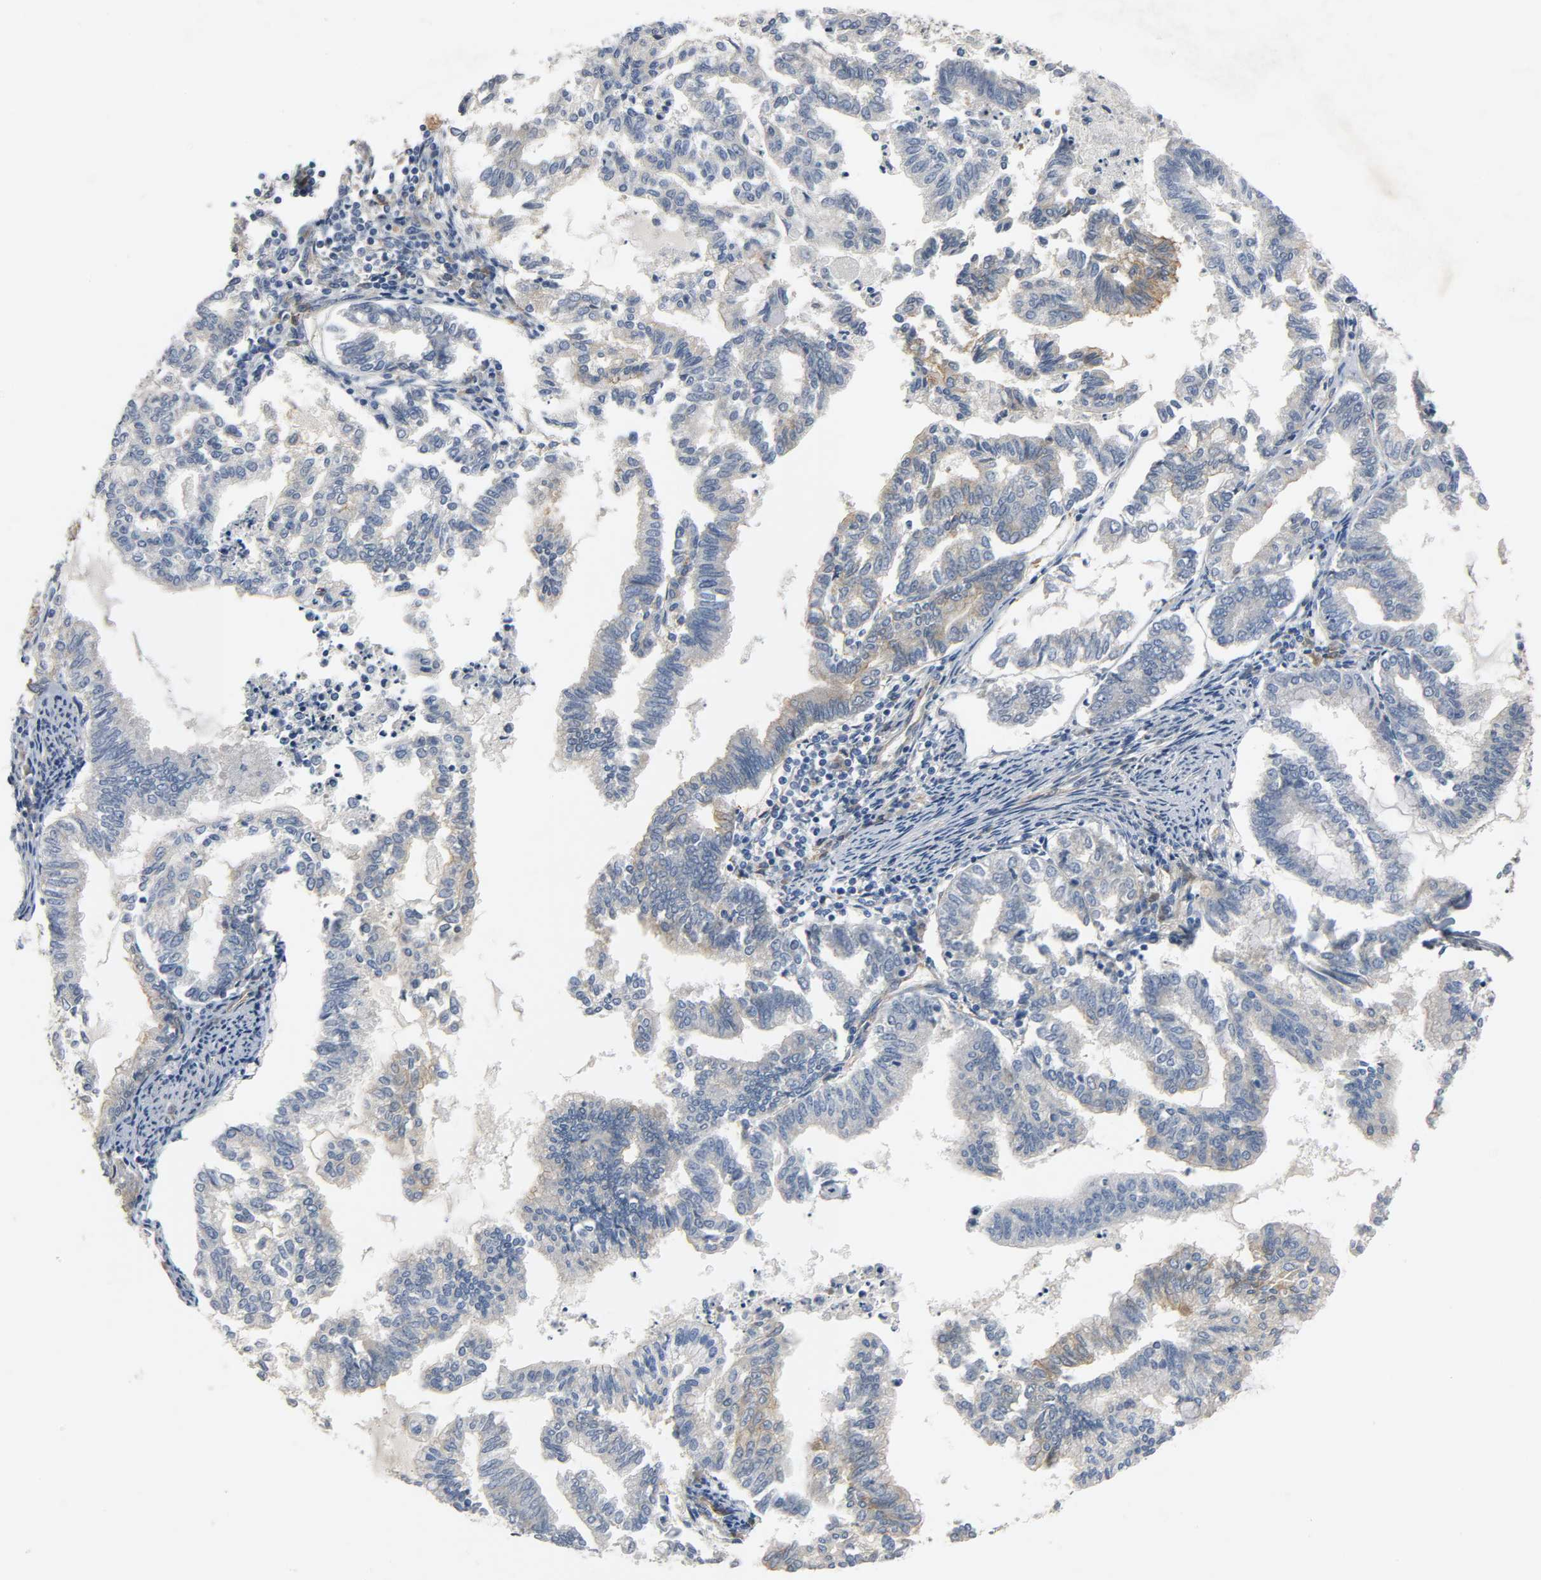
{"staining": {"intensity": "moderate", "quantity": "<25%", "location": "cytoplasmic/membranous"}, "tissue": "endometrial cancer", "cell_type": "Tumor cells", "image_type": "cancer", "snomed": [{"axis": "morphology", "description": "Adenocarcinoma, NOS"}, {"axis": "topography", "description": "Endometrium"}], "caption": "Human endometrial cancer (adenocarcinoma) stained for a protein (brown) displays moderate cytoplasmic/membranous positive expression in about <25% of tumor cells.", "gene": "ARPC1A", "patient": {"sex": "female", "age": 79}}